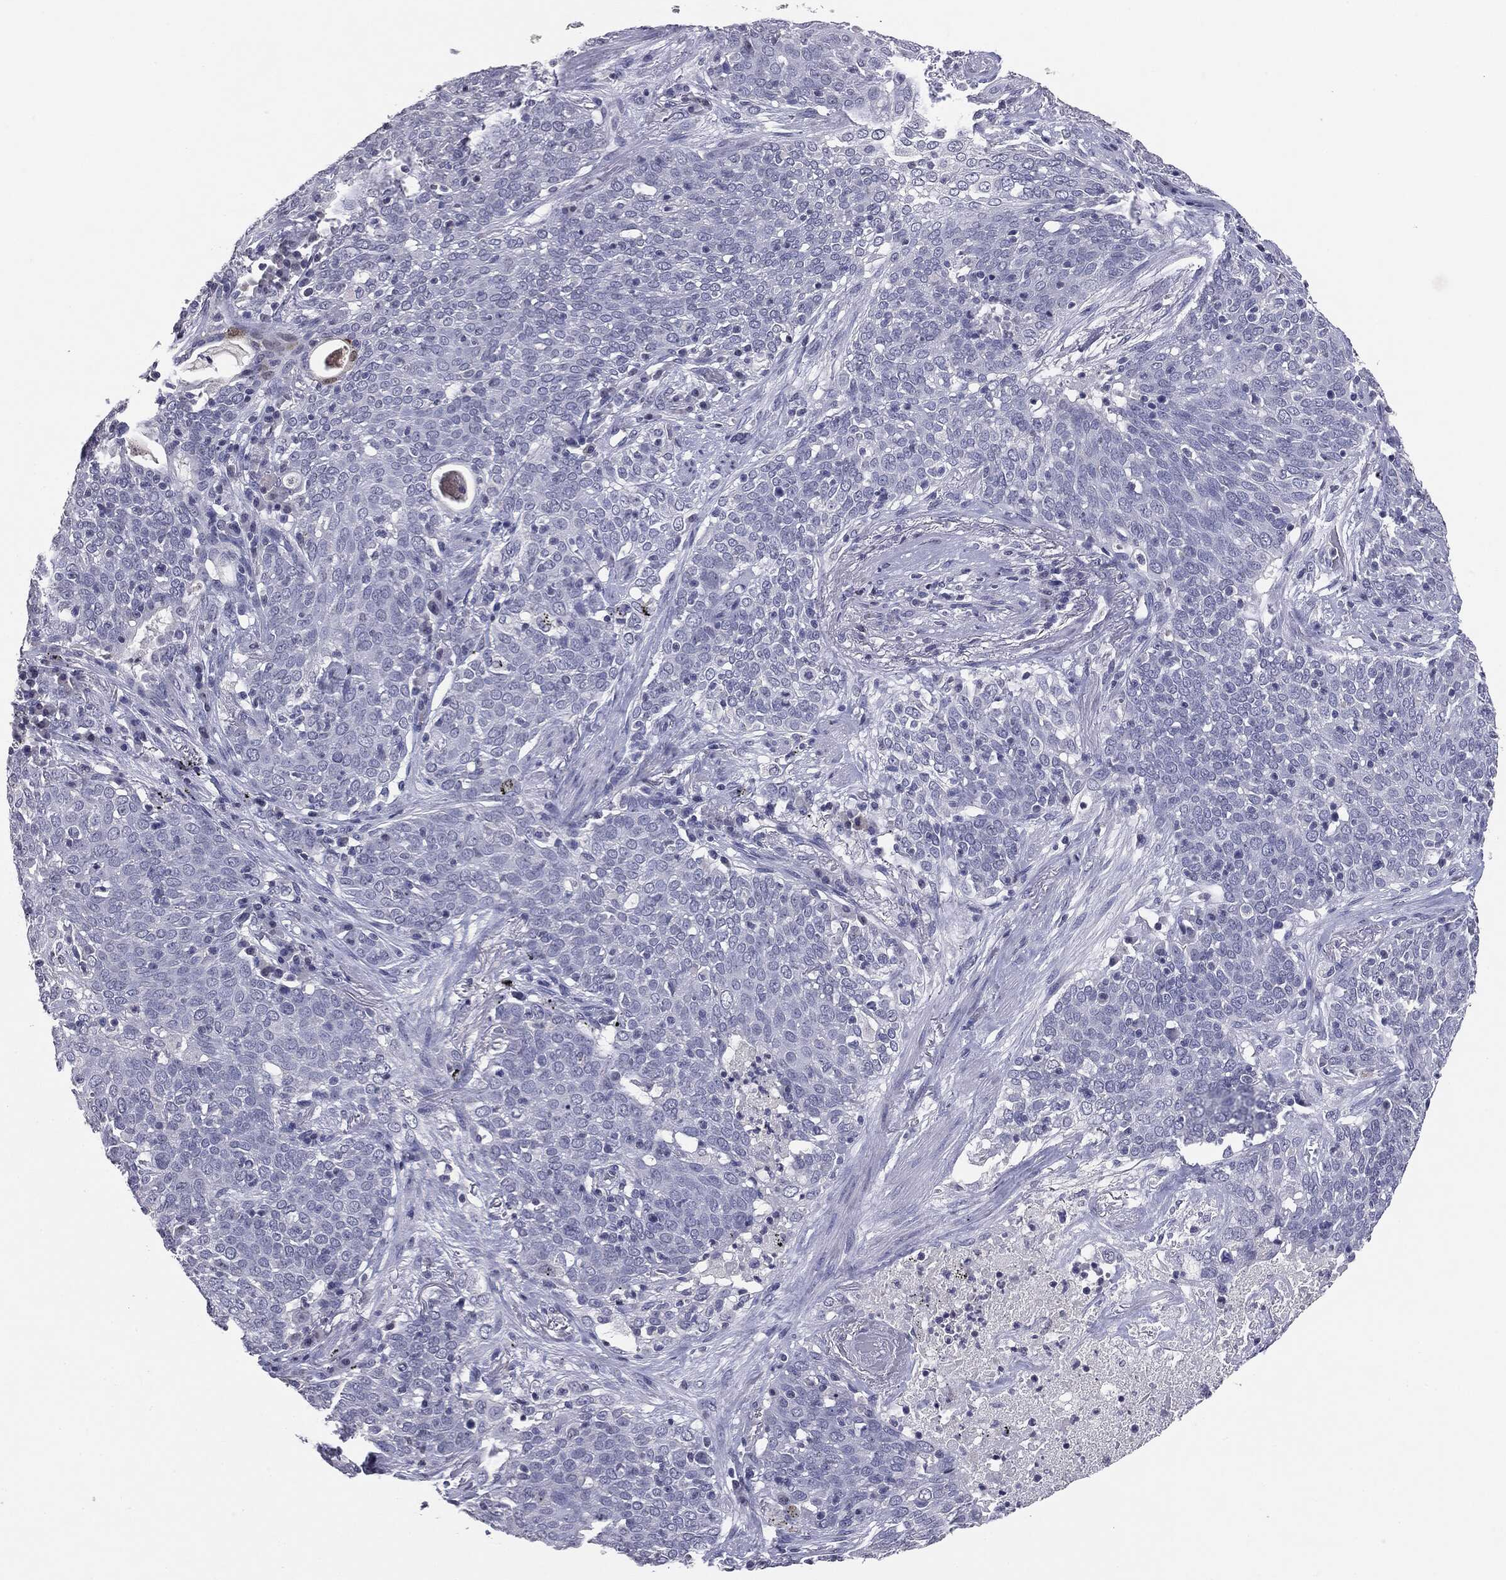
{"staining": {"intensity": "negative", "quantity": "none", "location": "none"}, "tissue": "lung cancer", "cell_type": "Tumor cells", "image_type": "cancer", "snomed": [{"axis": "morphology", "description": "Squamous cell carcinoma, NOS"}, {"axis": "topography", "description": "Lung"}], "caption": "Immunohistochemistry (IHC) of human lung cancer (squamous cell carcinoma) demonstrates no positivity in tumor cells.", "gene": "SERPINB4", "patient": {"sex": "male", "age": 82}}